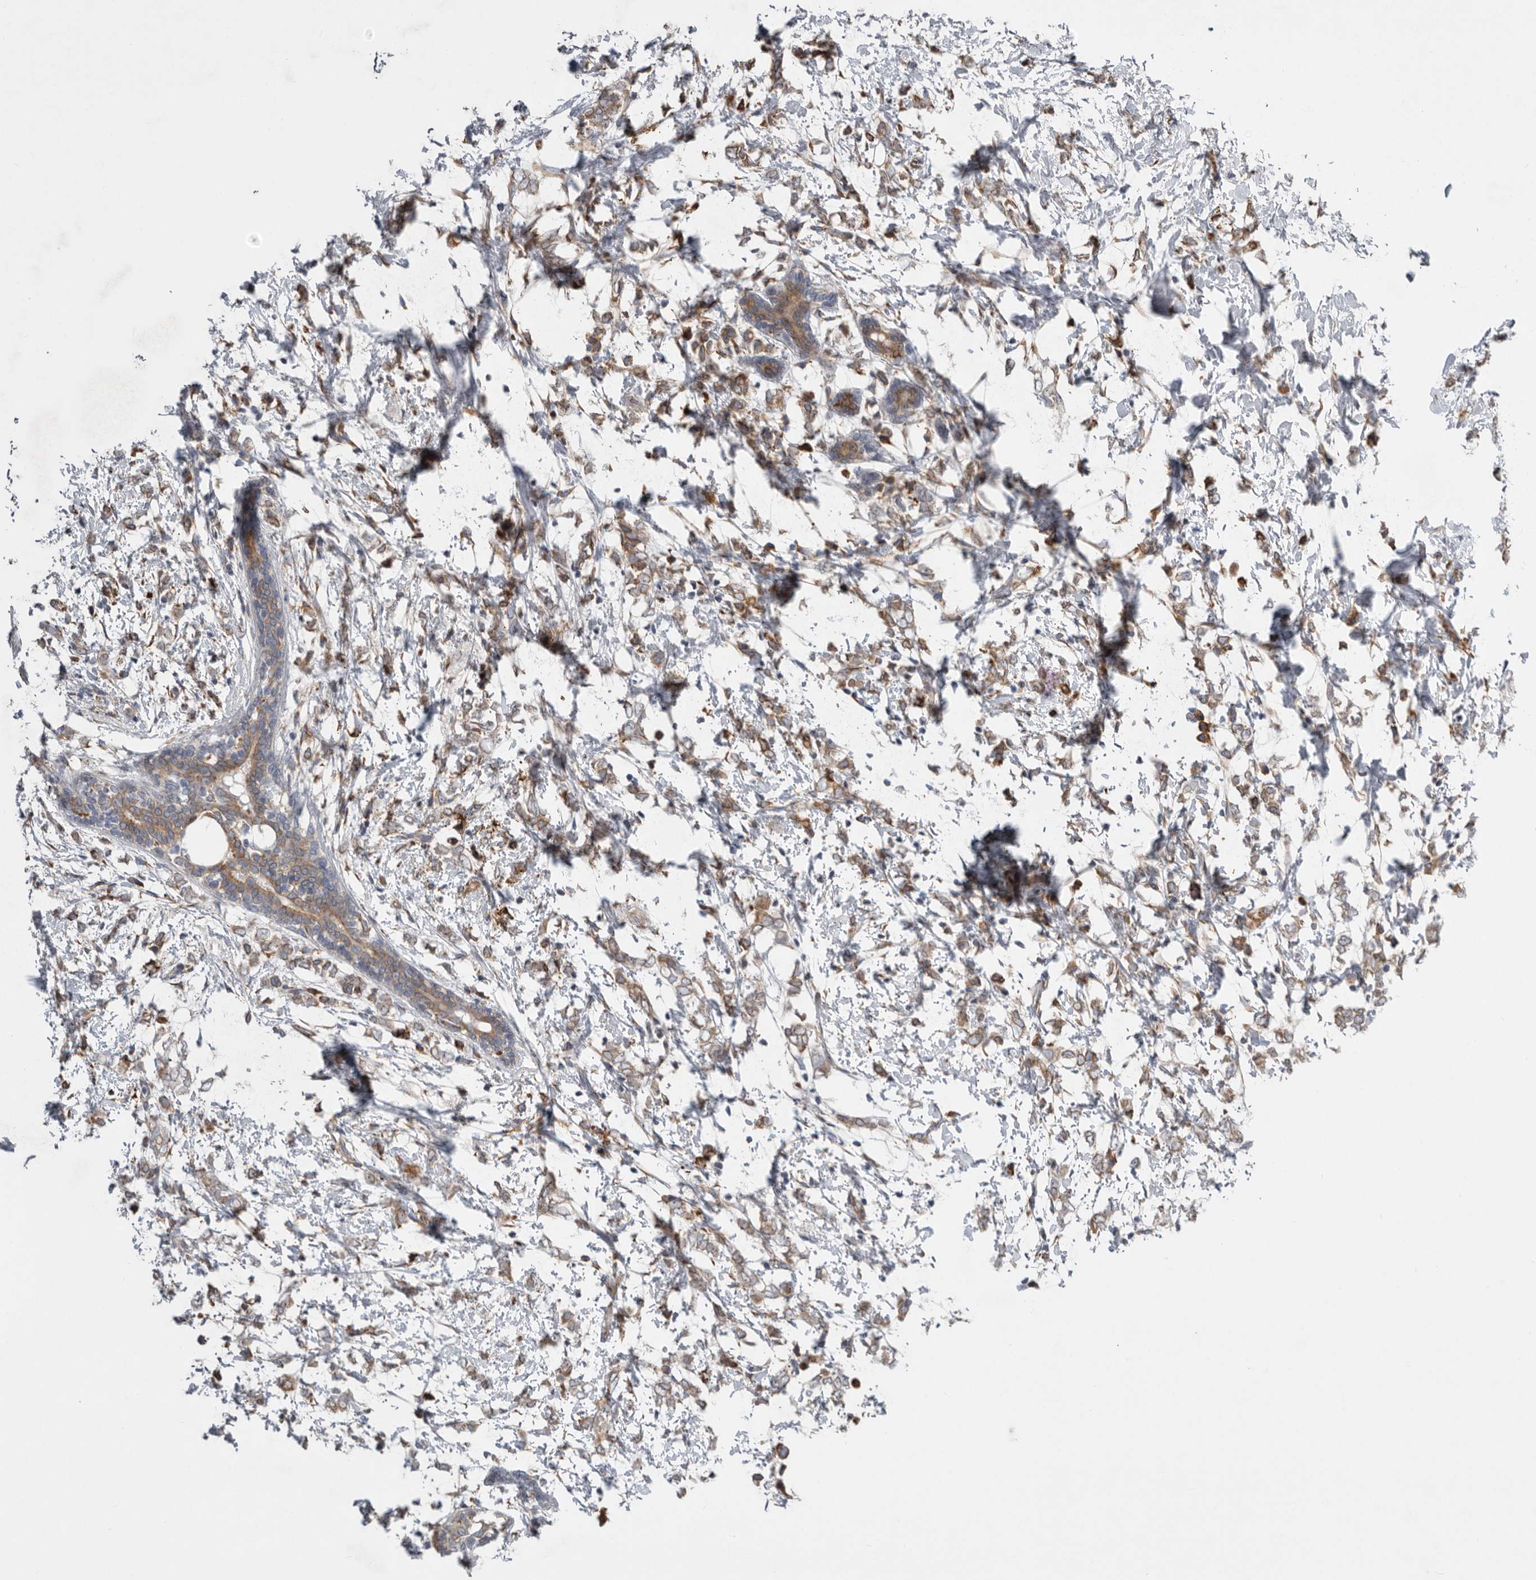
{"staining": {"intensity": "moderate", "quantity": ">75%", "location": "cytoplasmic/membranous"}, "tissue": "breast cancer", "cell_type": "Tumor cells", "image_type": "cancer", "snomed": [{"axis": "morphology", "description": "Normal tissue, NOS"}, {"axis": "morphology", "description": "Lobular carcinoma"}, {"axis": "topography", "description": "Breast"}], "caption": "Breast cancer tissue reveals moderate cytoplasmic/membranous expression in approximately >75% of tumor cells, visualized by immunohistochemistry.", "gene": "GANAB", "patient": {"sex": "female", "age": 47}}